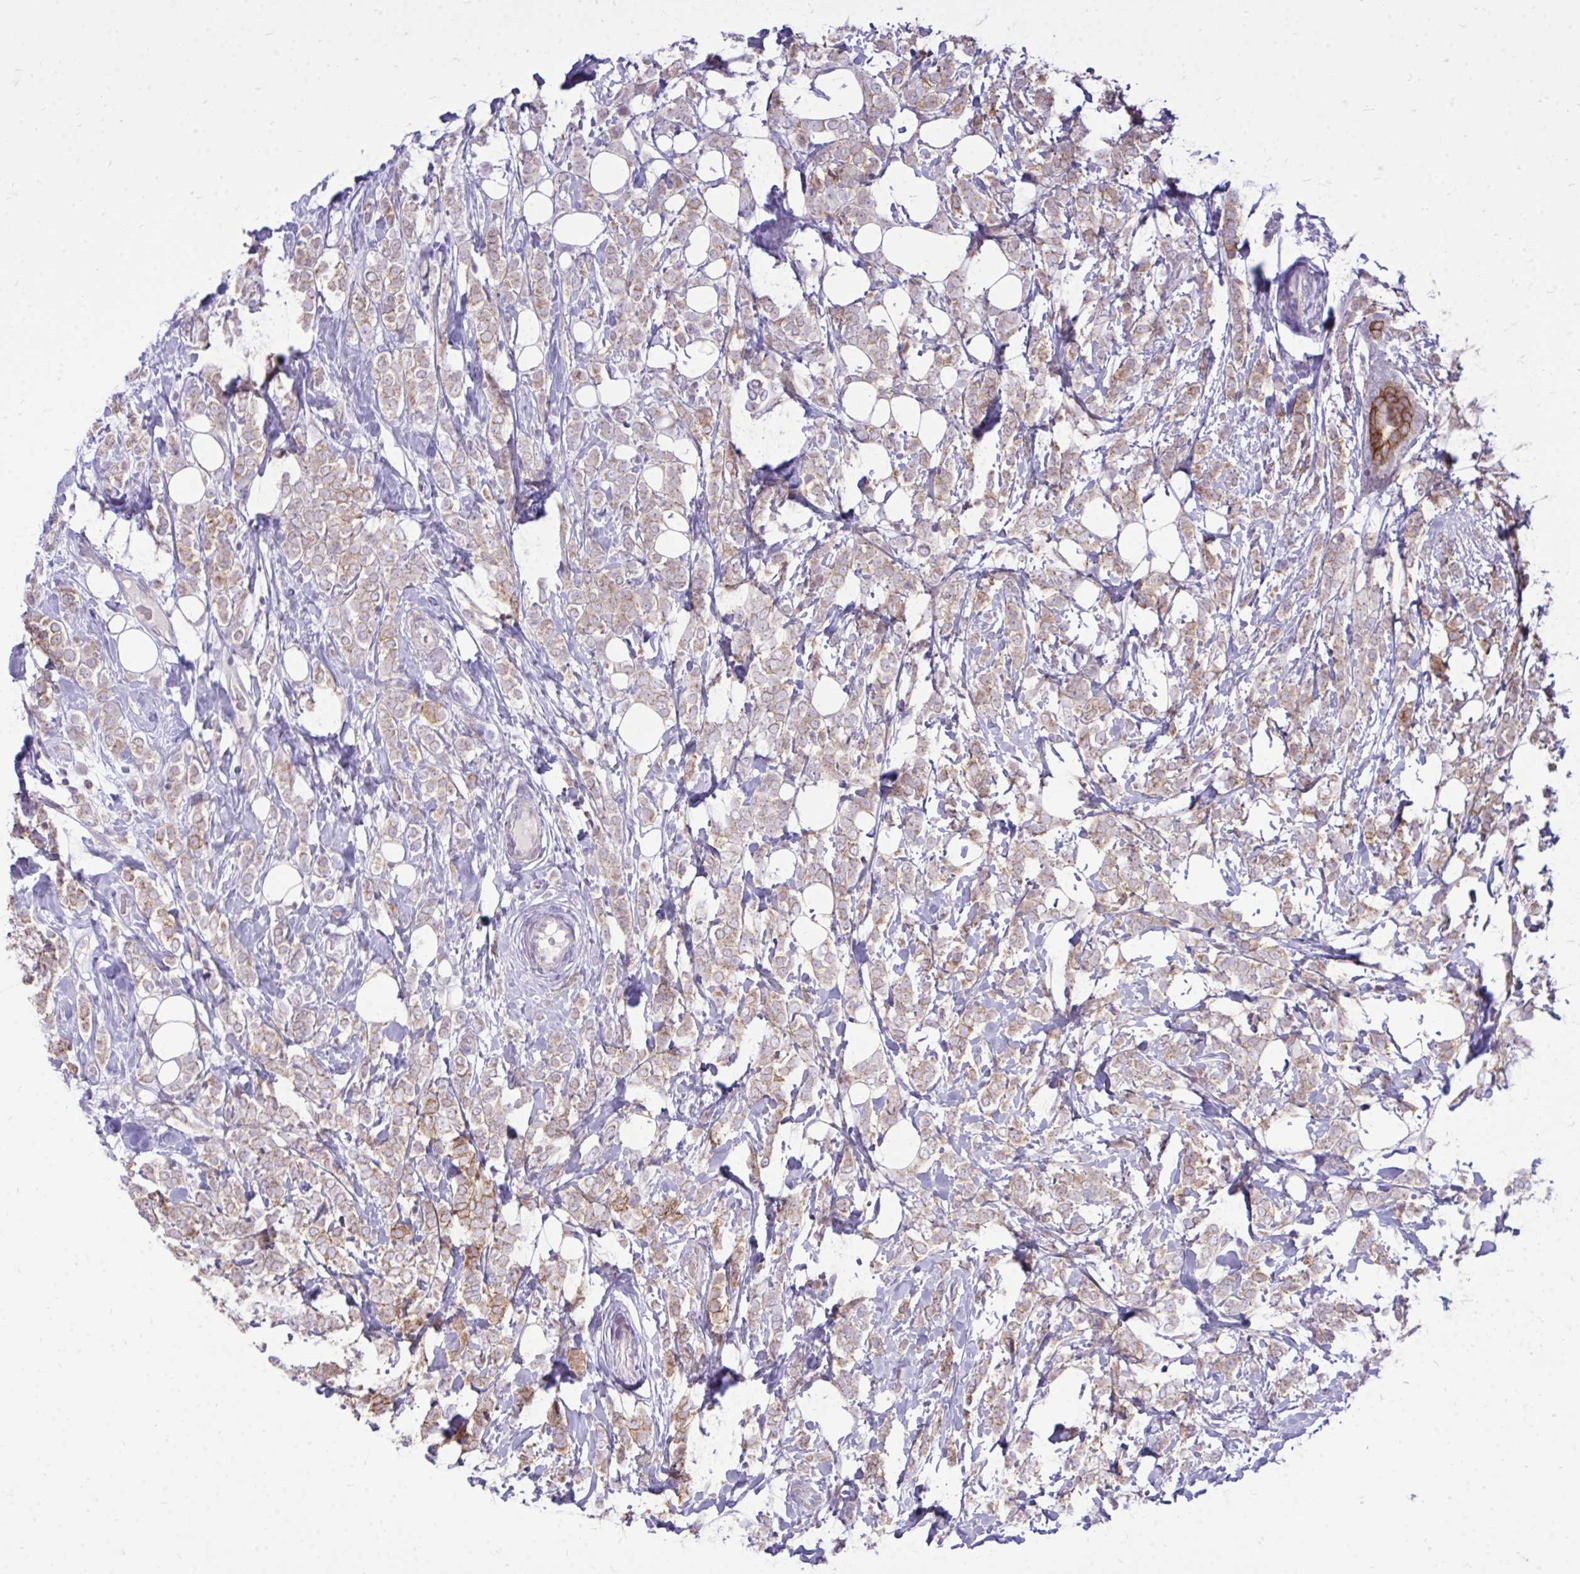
{"staining": {"intensity": "weak", "quantity": "25%-75%", "location": "cytoplasmic/membranous"}, "tissue": "breast cancer", "cell_type": "Tumor cells", "image_type": "cancer", "snomed": [{"axis": "morphology", "description": "Lobular carcinoma"}, {"axis": "topography", "description": "Breast"}], "caption": "This image reveals lobular carcinoma (breast) stained with immunohistochemistry to label a protein in brown. The cytoplasmic/membranous of tumor cells show weak positivity for the protein. Nuclei are counter-stained blue.", "gene": "SPTBN2", "patient": {"sex": "female", "age": 49}}